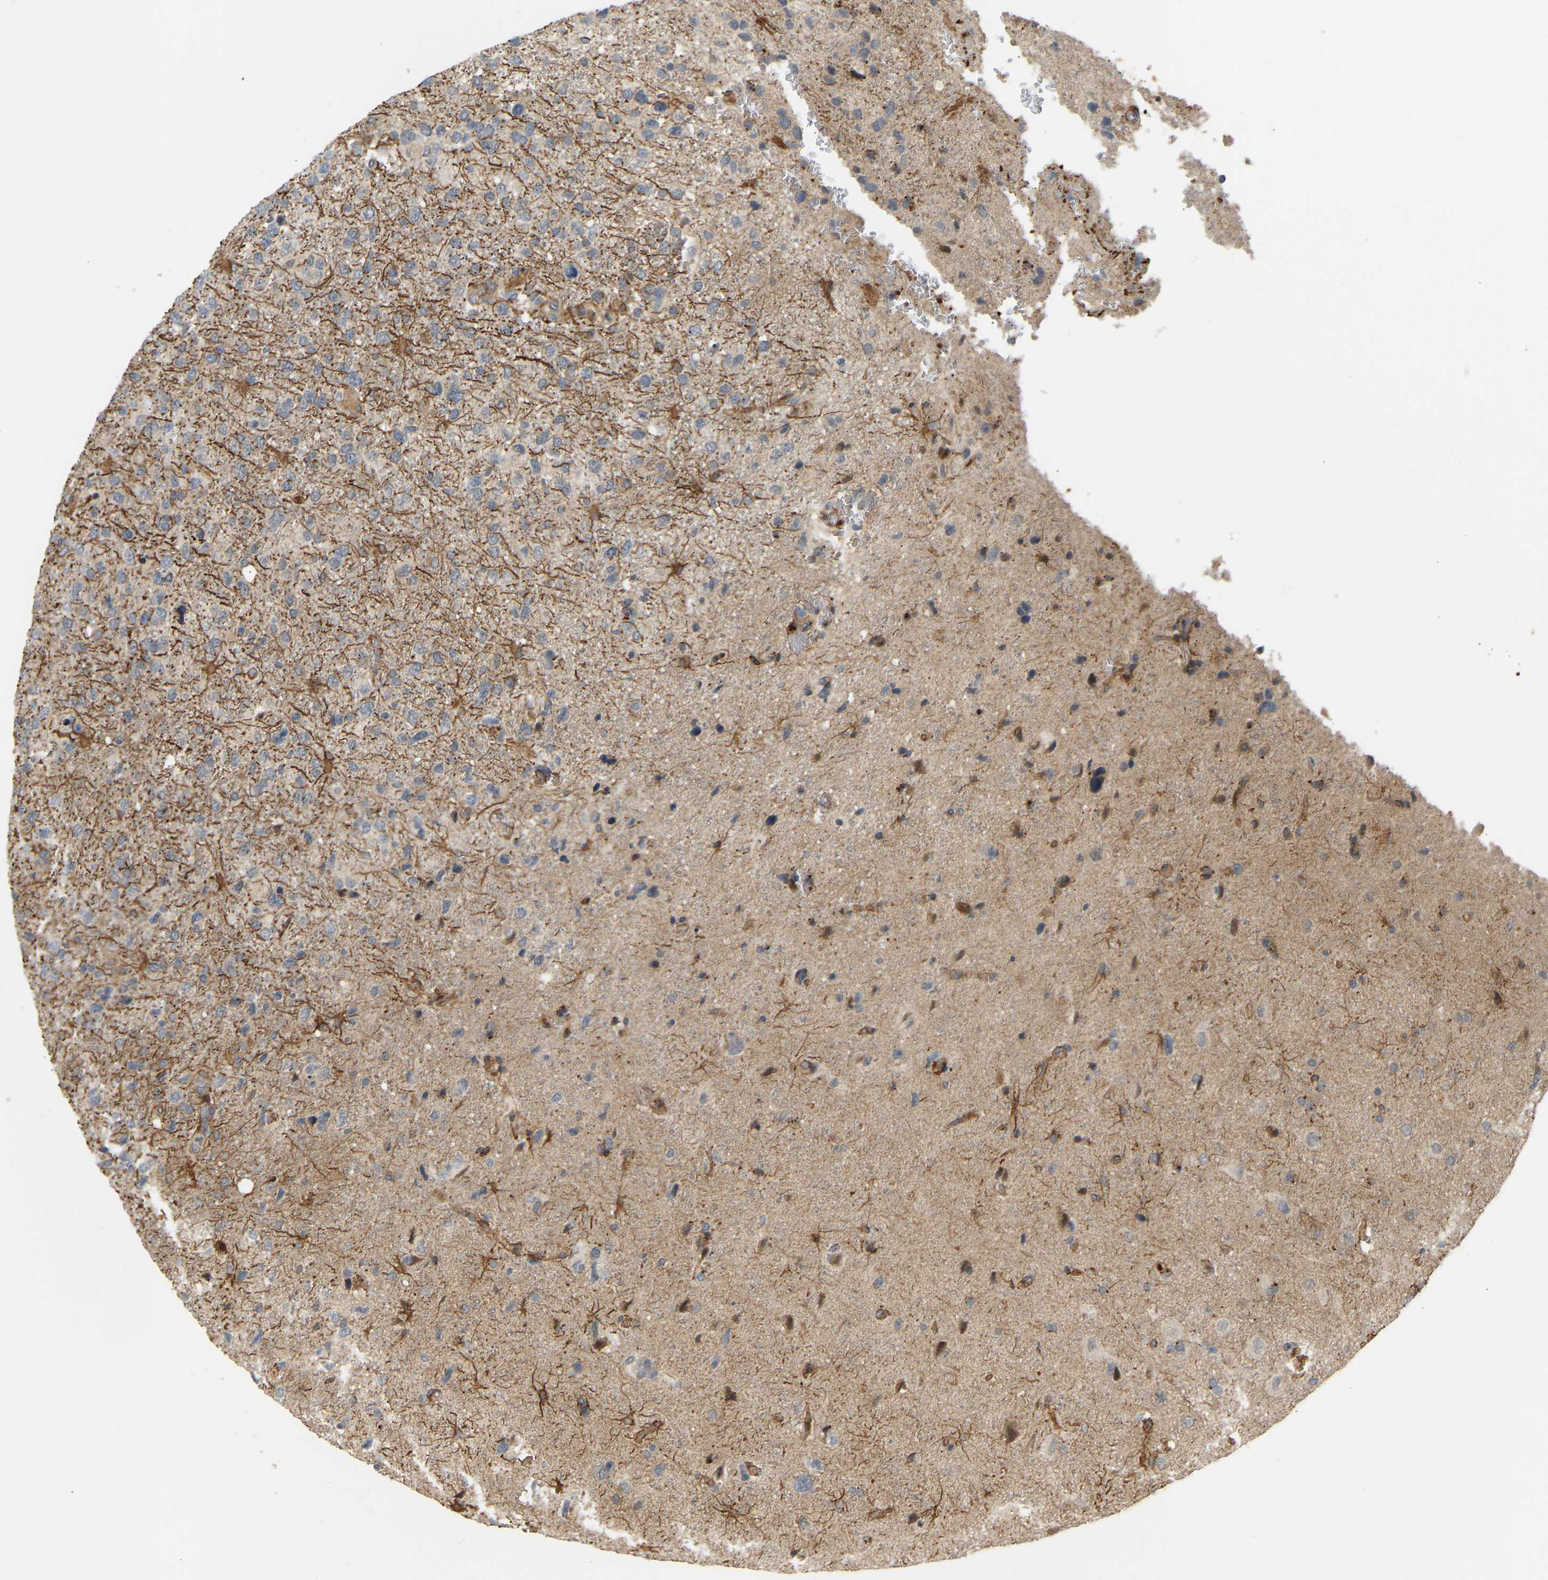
{"staining": {"intensity": "moderate", "quantity": "<25%", "location": "cytoplasmic/membranous"}, "tissue": "glioma", "cell_type": "Tumor cells", "image_type": "cancer", "snomed": [{"axis": "morphology", "description": "Glioma, malignant, High grade"}, {"axis": "topography", "description": "Brain"}], "caption": "Immunohistochemical staining of malignant glioma (high-grade) displays low levels of moderate cytoplasmic/membranous protein staining in approximately <25% of tumor cells. (Stains: DAB in brown, nuclei in blue, Microscopy: brightfield microscopy at high magnification).", "gene": "POGLUT2", "patient": {"sex": "female", "age": 58}}